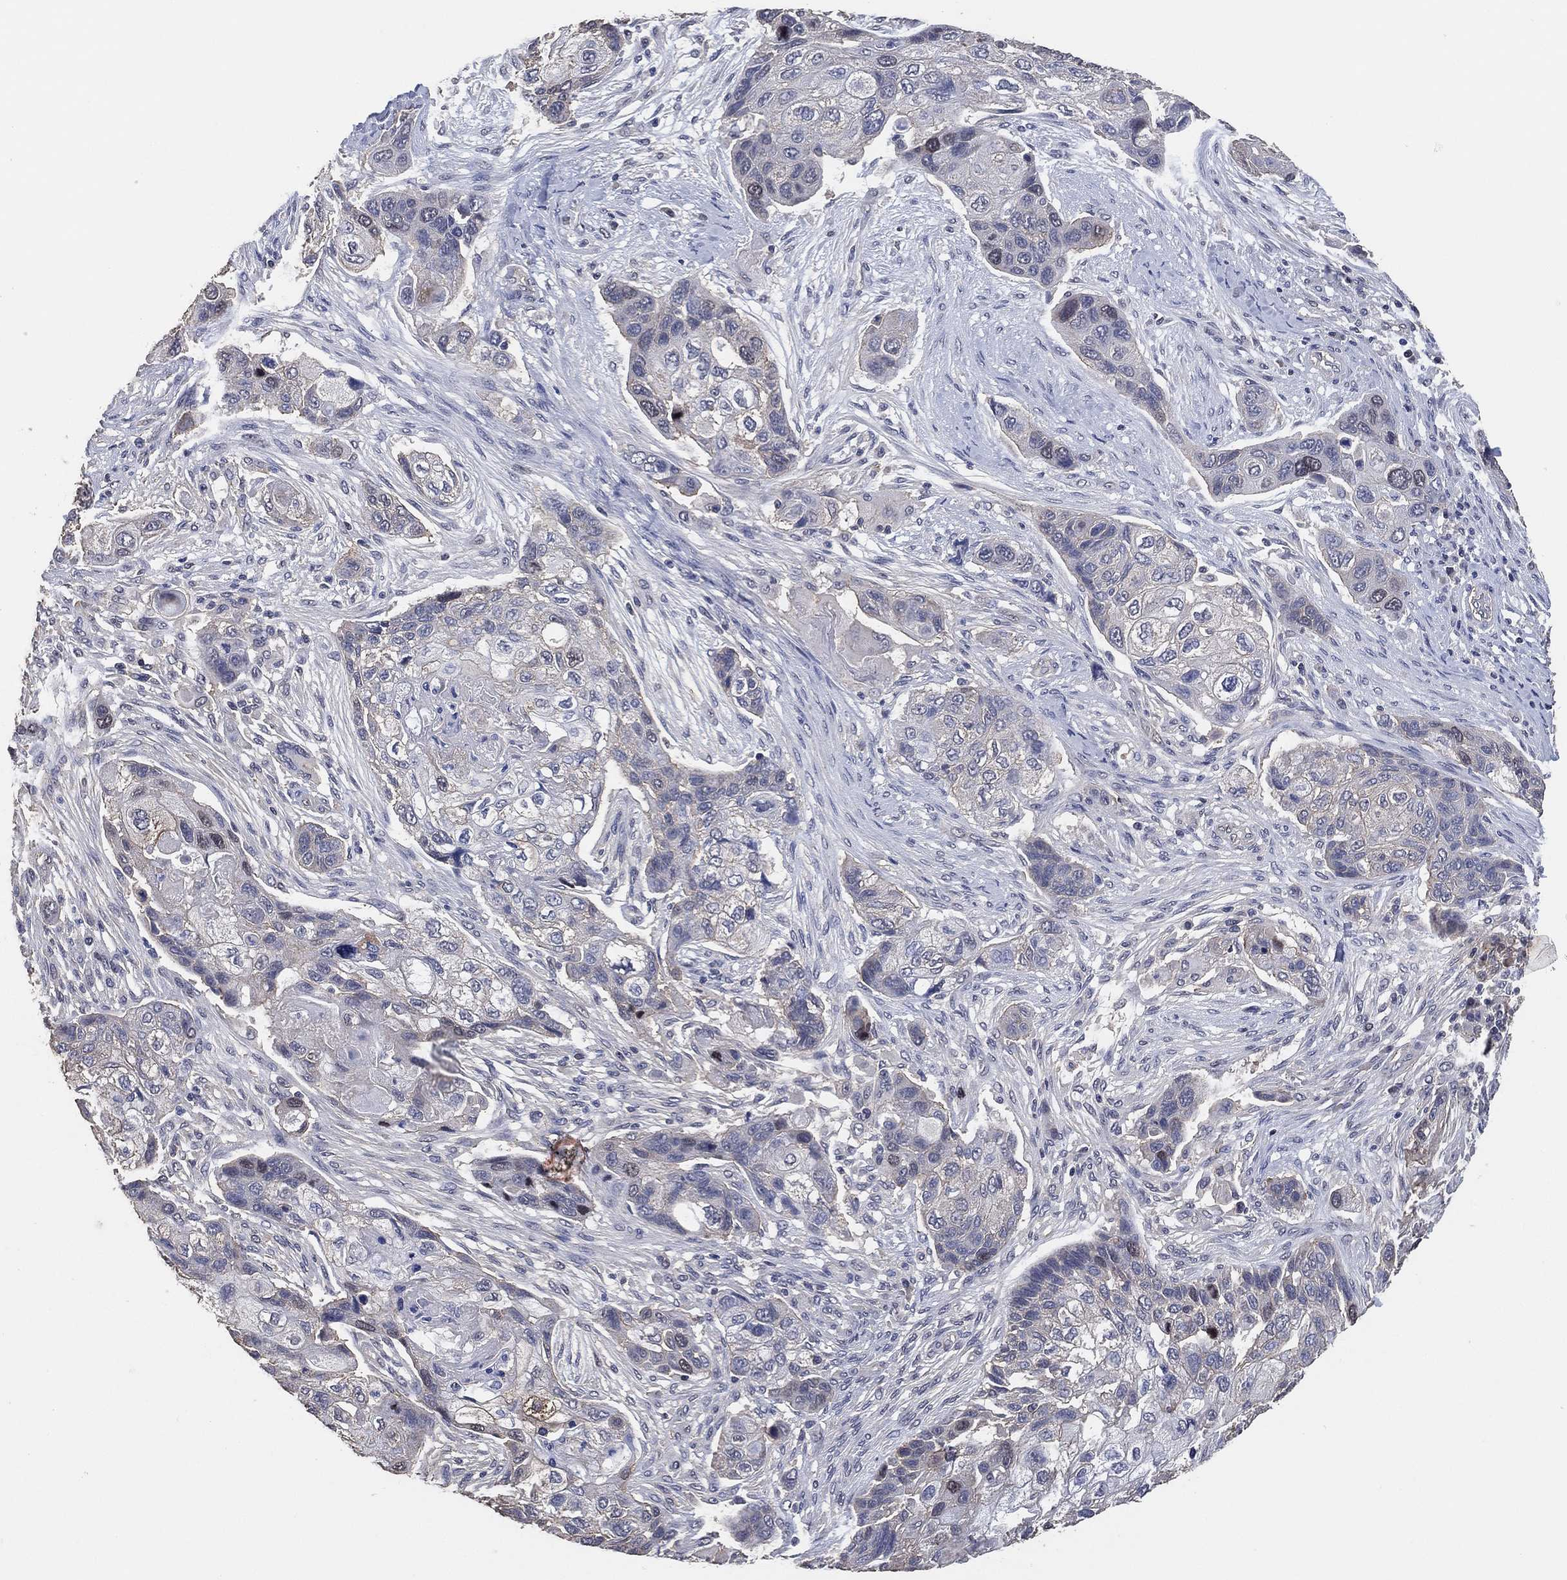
{"staining": {"intensity": "negative", "quantity": "none", "location": "none"}, "tissue": "lung cancer", "cell_type": "Tumor cells", "image_type": "cancer", "snomed": [{"axis": "morphology", "description": "Squamous cell carcinoma, NOS"}, {"axis": "topography", "description": "Lung"}], "caption": "The IHC photomicrograph has no significant positivity in tumor cells of squamous cell carcinoma (lung) tissue.", "gene": "KLK5", "patient": {"sex": "male", "age": 69}}